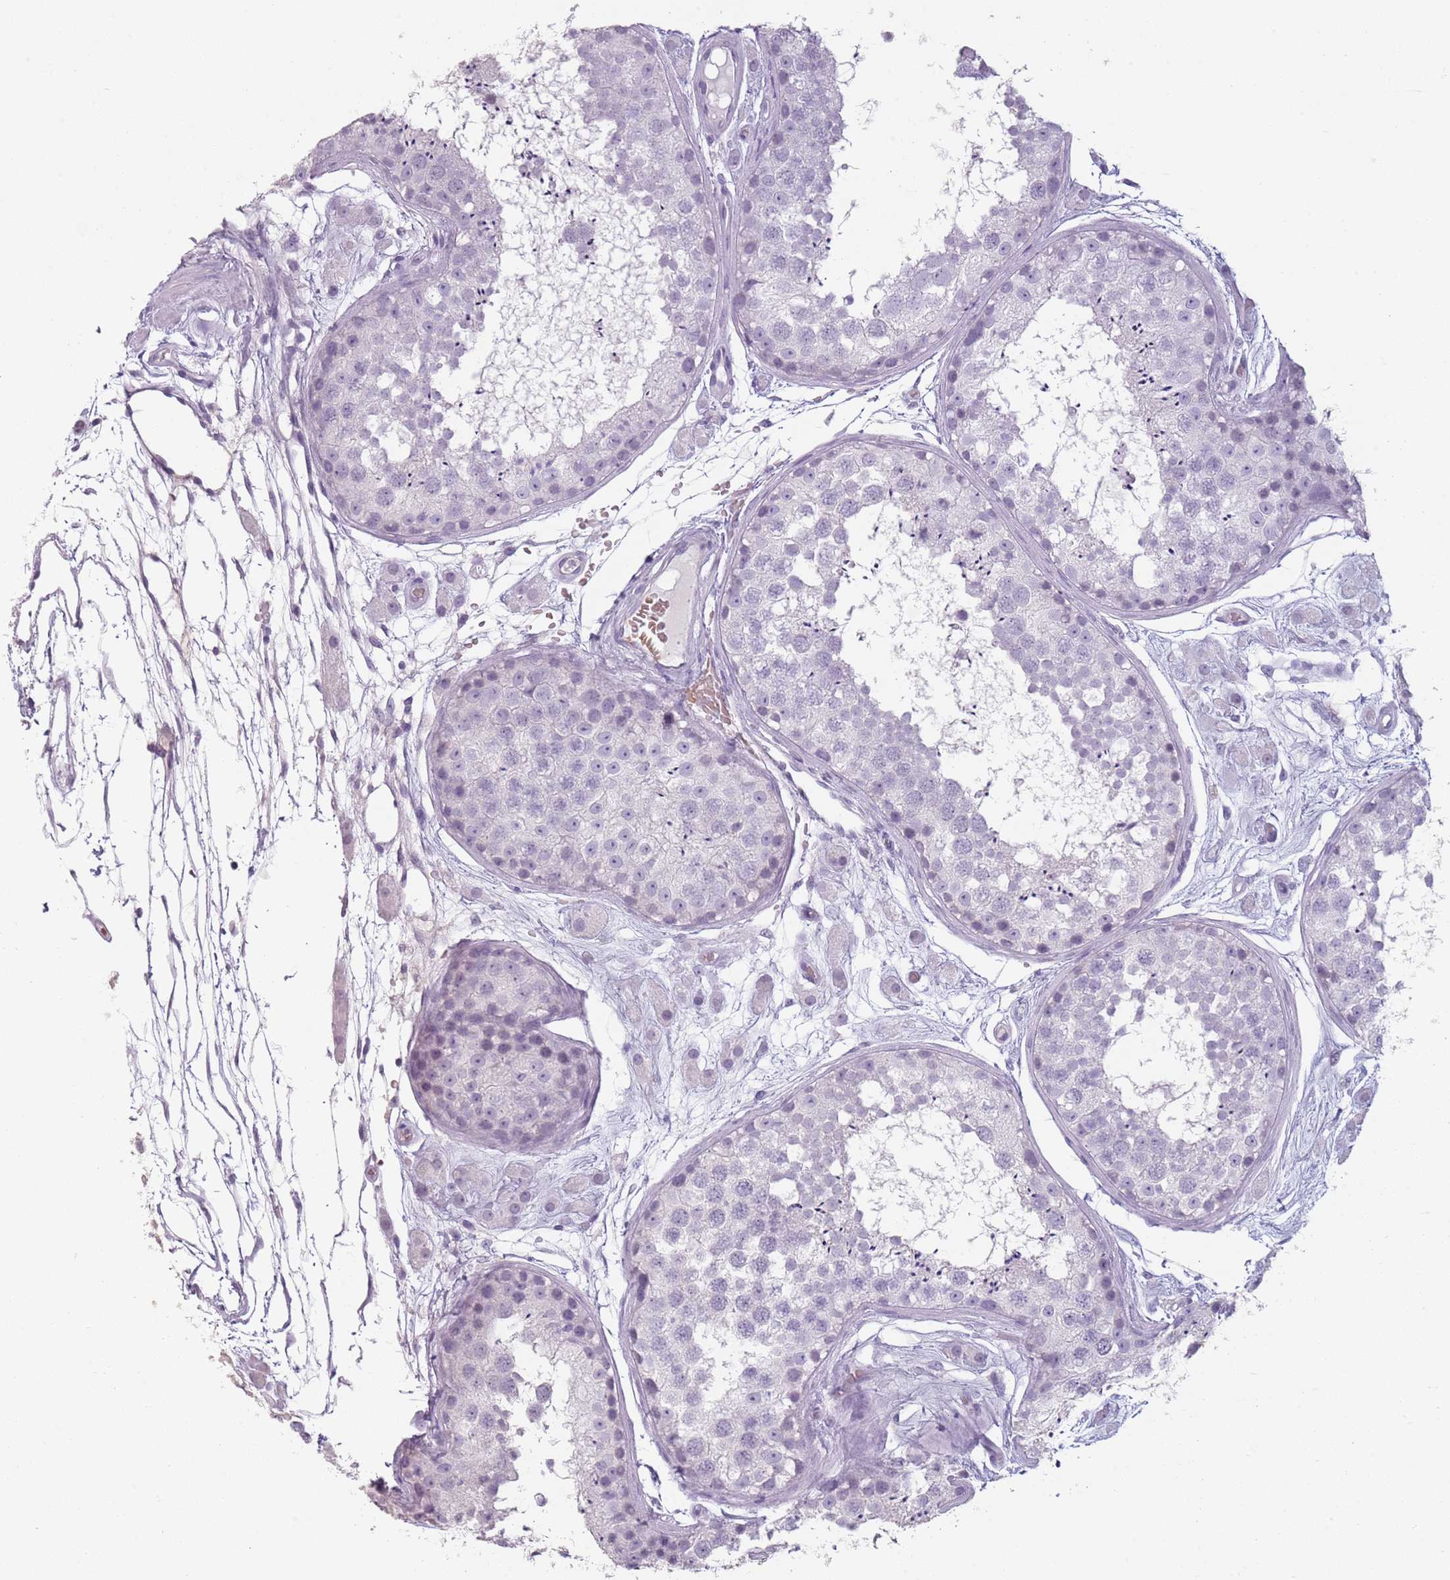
{"staining": {"intensity": "negative", "quantity": "none", "location": "none"}, "tissue": "testis", "cell_type": "Cells in seminiferous ducts", "image_type": "normal", "snomed": [{"axis": "morphology", "description": "Normal tissue, NOS"}, {"axis": "topography", "description": "Testis"}], "caption": "IHC image of benign testis: human testis stained with DAB (3,3'-diaminobenzidine) reveals no significant protein positivity in cells in seminiferous ducts. Nuclei are stained in blue.", "gene": "PIEZO1", "patient": {"sex": "male", "age": 25}}